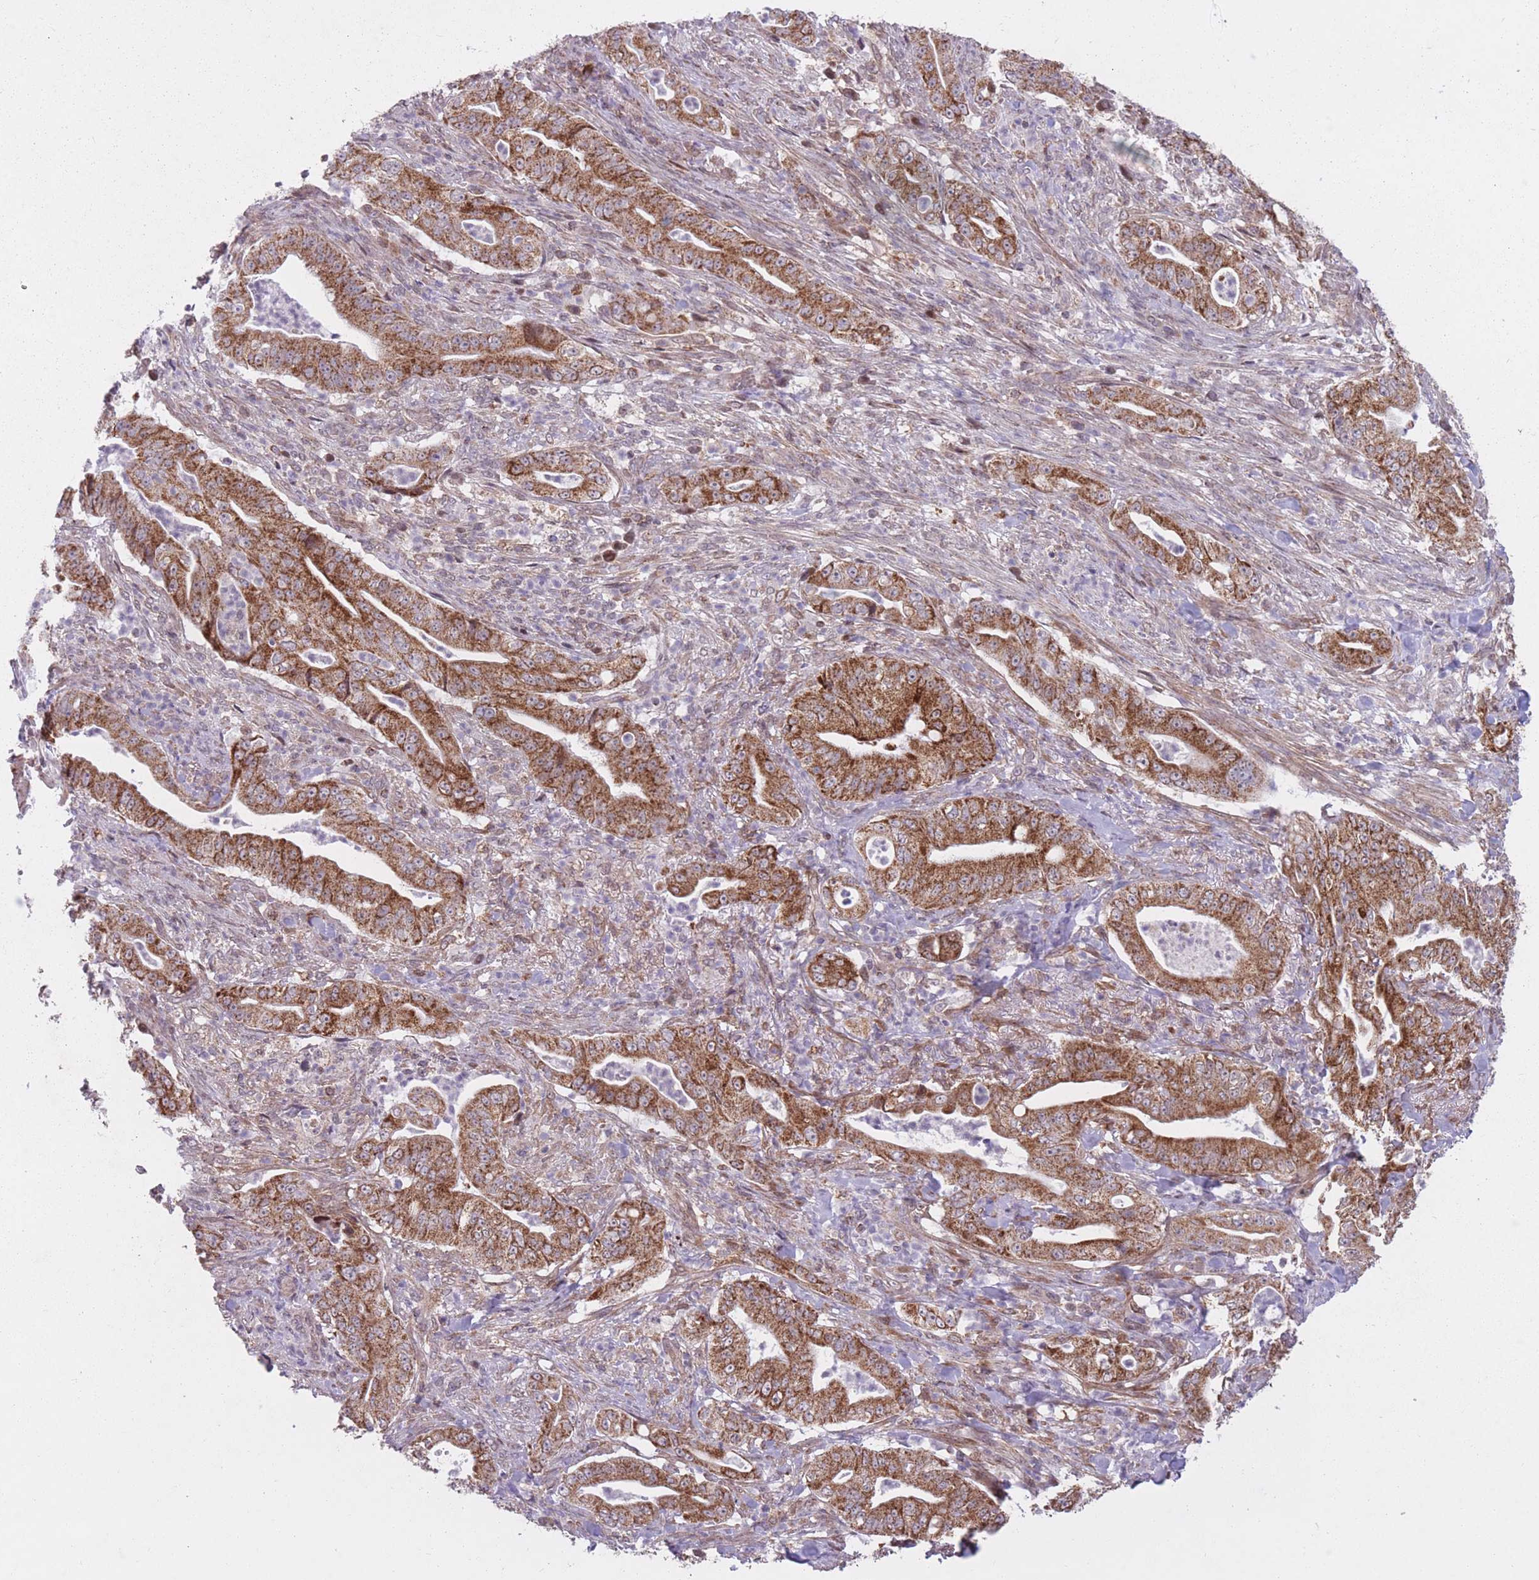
{"staining": {"intensity": "strong", "quantity": ">75%", "location": "cytoplasmic/membranous"}, "tissue": "pancreatic cancer", "cell_type": "Tumor cells", "image_type": "cancer", "snomed": [{"axis": "morphology", "description": "Adenocarcinoma, NOS"}, {"axis": "topography", "description": "Pancreas"}], "caption": "Immunohistochemistry (IHC) photomicrograph of neoplastic tissue: human pancreatic cancer (adenocarcinoma) stained using IHC exhibits high levels of strong protein expression localized specifically in the cytoplasmic/membranous of tumor cells, appearing as a cytoplasmic/membranous brown color.", "gene": "DPYSL4", "patient": {"sex": "male", "age": 71}}